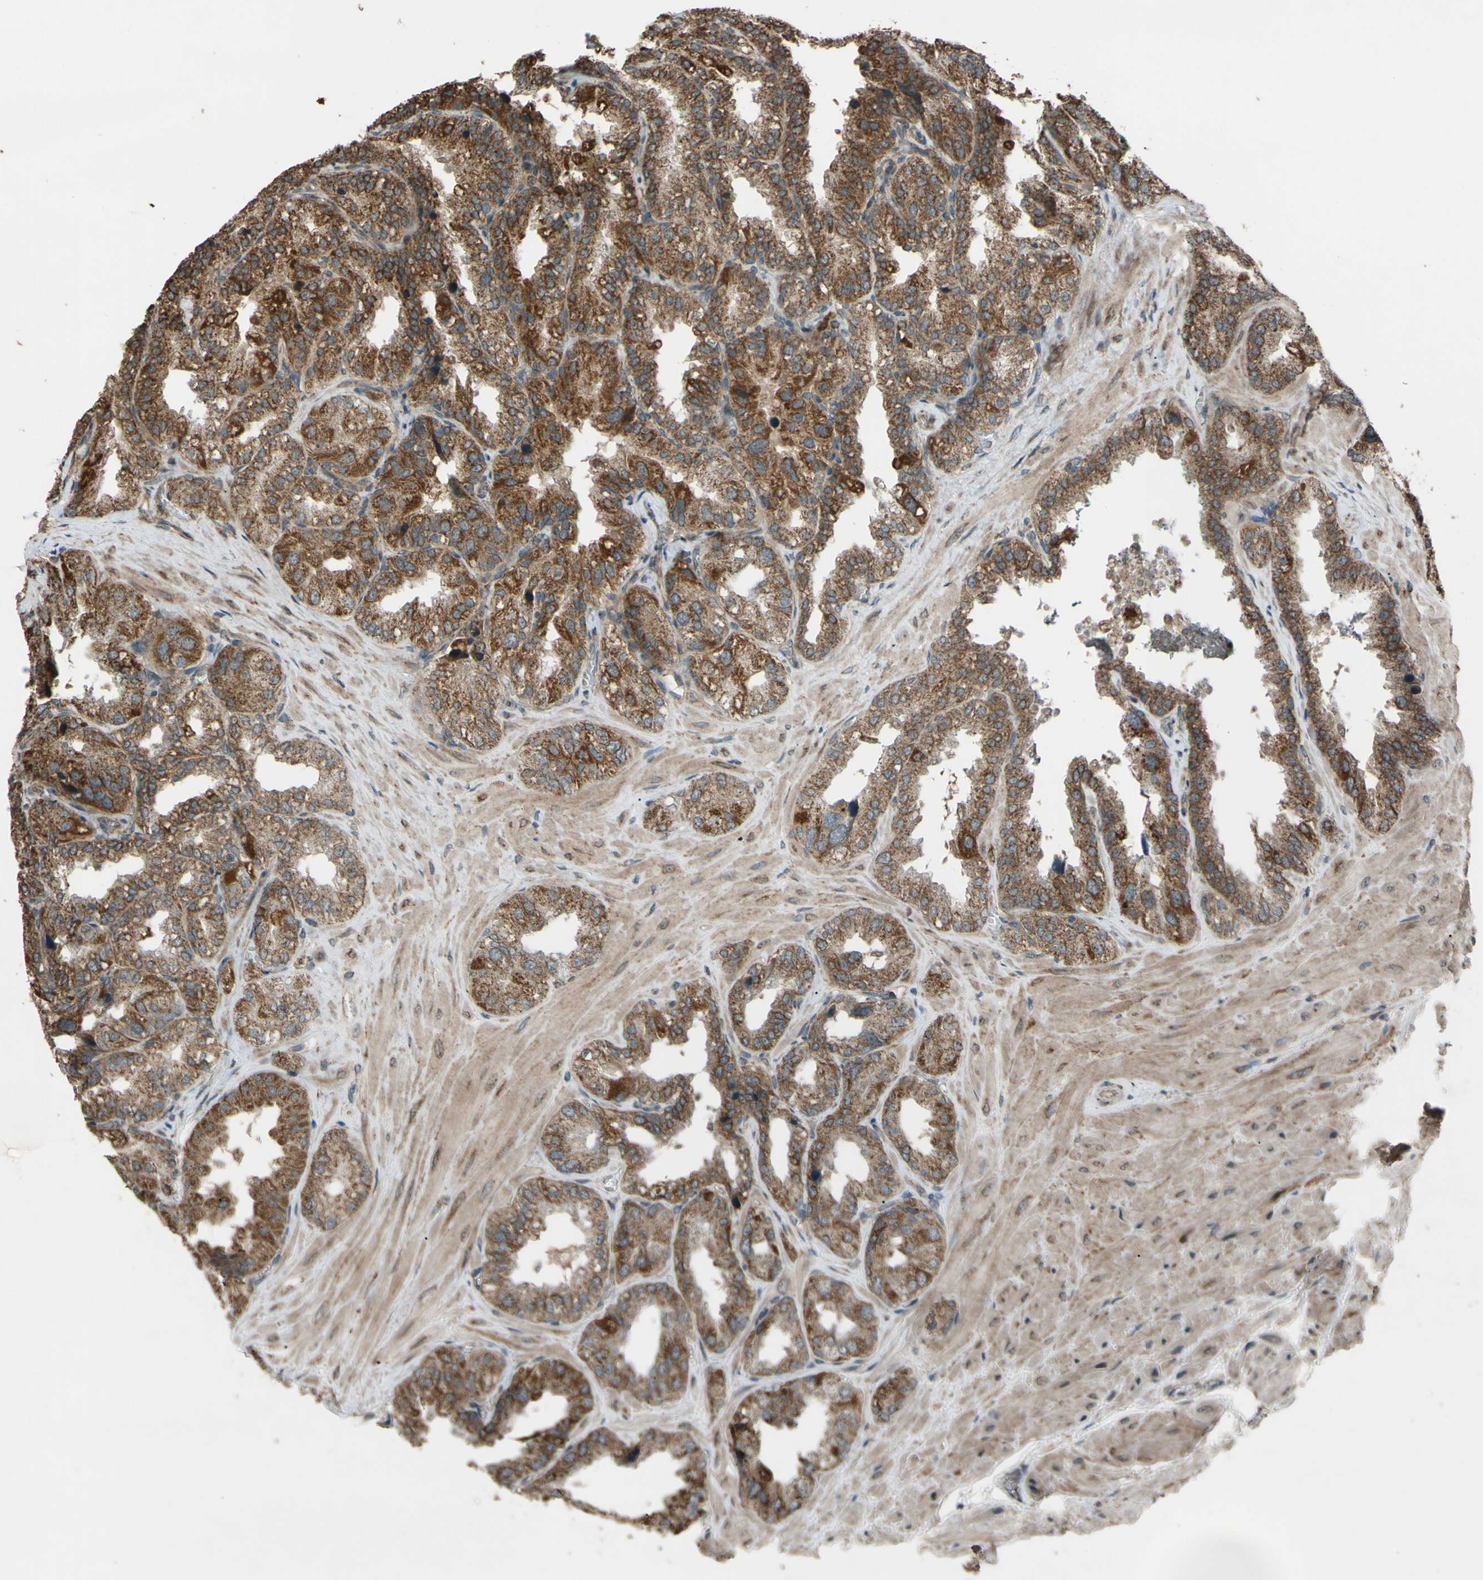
{"staining": {"intensity": "moderate", "quantity": ">75%", "location": "cytoplasmic/membranous"}, "tissue": "seminal vesicle", "cell_type": "Glandular cells", "image_type": "normal", "snomed": [{"axis": "morphology", "description": "Normal tissue, NOS"}, {"axis": "topography", "description": "Prostate"}, {"axis": "topography", "description": "Seminal veicle"}], "caption": "This micrograph shows unremarkable seminal vesicle stained with immunohistochemistry (IHC) to label a protein in brown. The cytoplasmic/membranous of glandular cells show moderate positivity for the protein. Nuclei are counter-stained blue.", "gene": "ACOT8", "patient": {"sex": "male", "age": 51}}